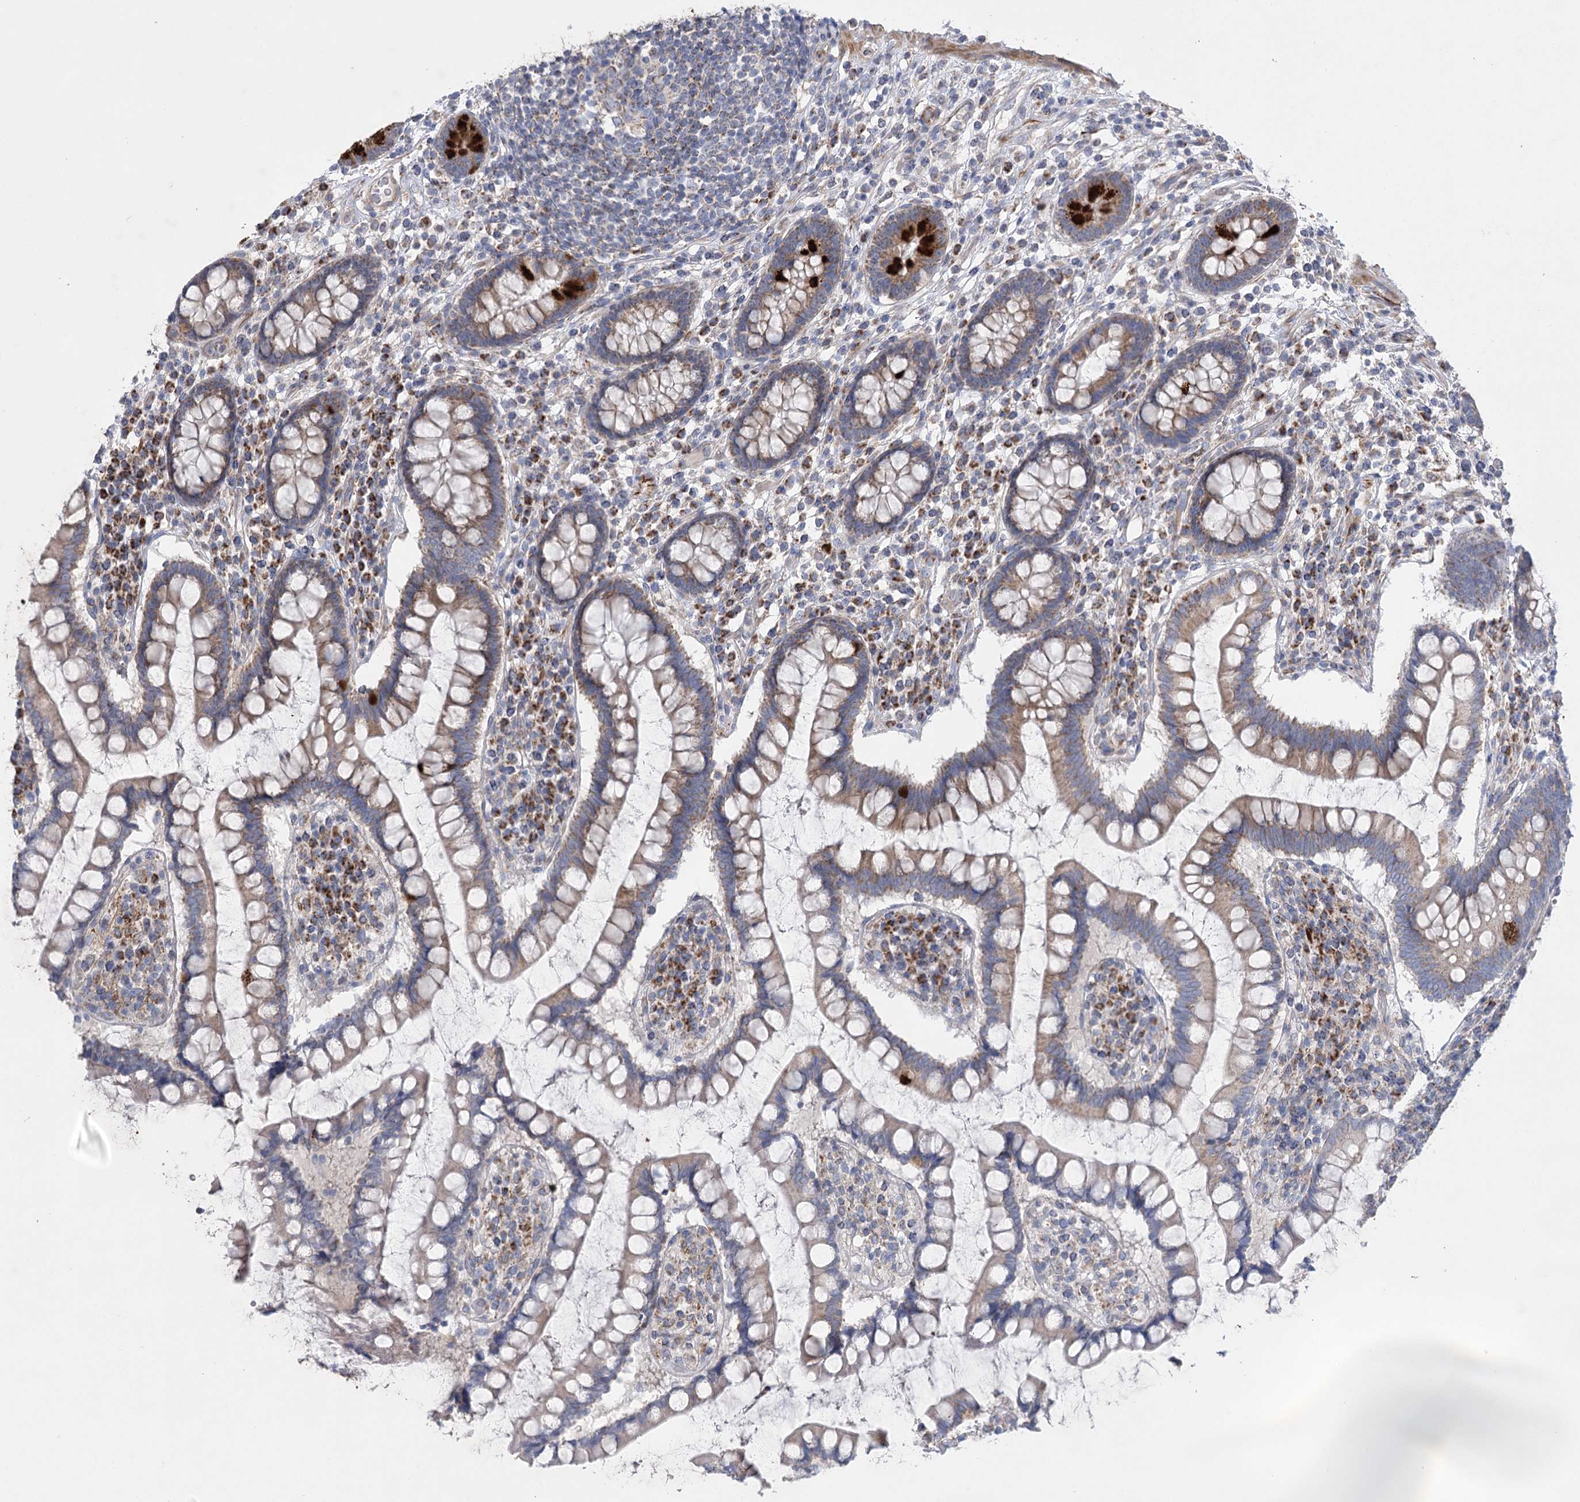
{"staining": {"intensity": "moderate", "quantity": ">75%", "location": "cytoplasmic/membranous"}, "tissue": "colon", "cell_type": "Endothelial cells", "image_type": "normal", "snomed": [{"axis": "morphology", "description": "Normal tissue, NOS"}, {"axis": "topography", "description": "Colon"}], "caption": "Protein expression analysis of normal colon exhibits moderate cytoplasmic/membranous expression in about >75% of endothelial cells. Using DAB (3,3'-diaminobenzidine) (brown) and hematoxylin (blue) stains, captured at high magnification using brightfield microscopy.", "gene": "DHTKD1", "patient": {"sex": "female", "age": 79}}